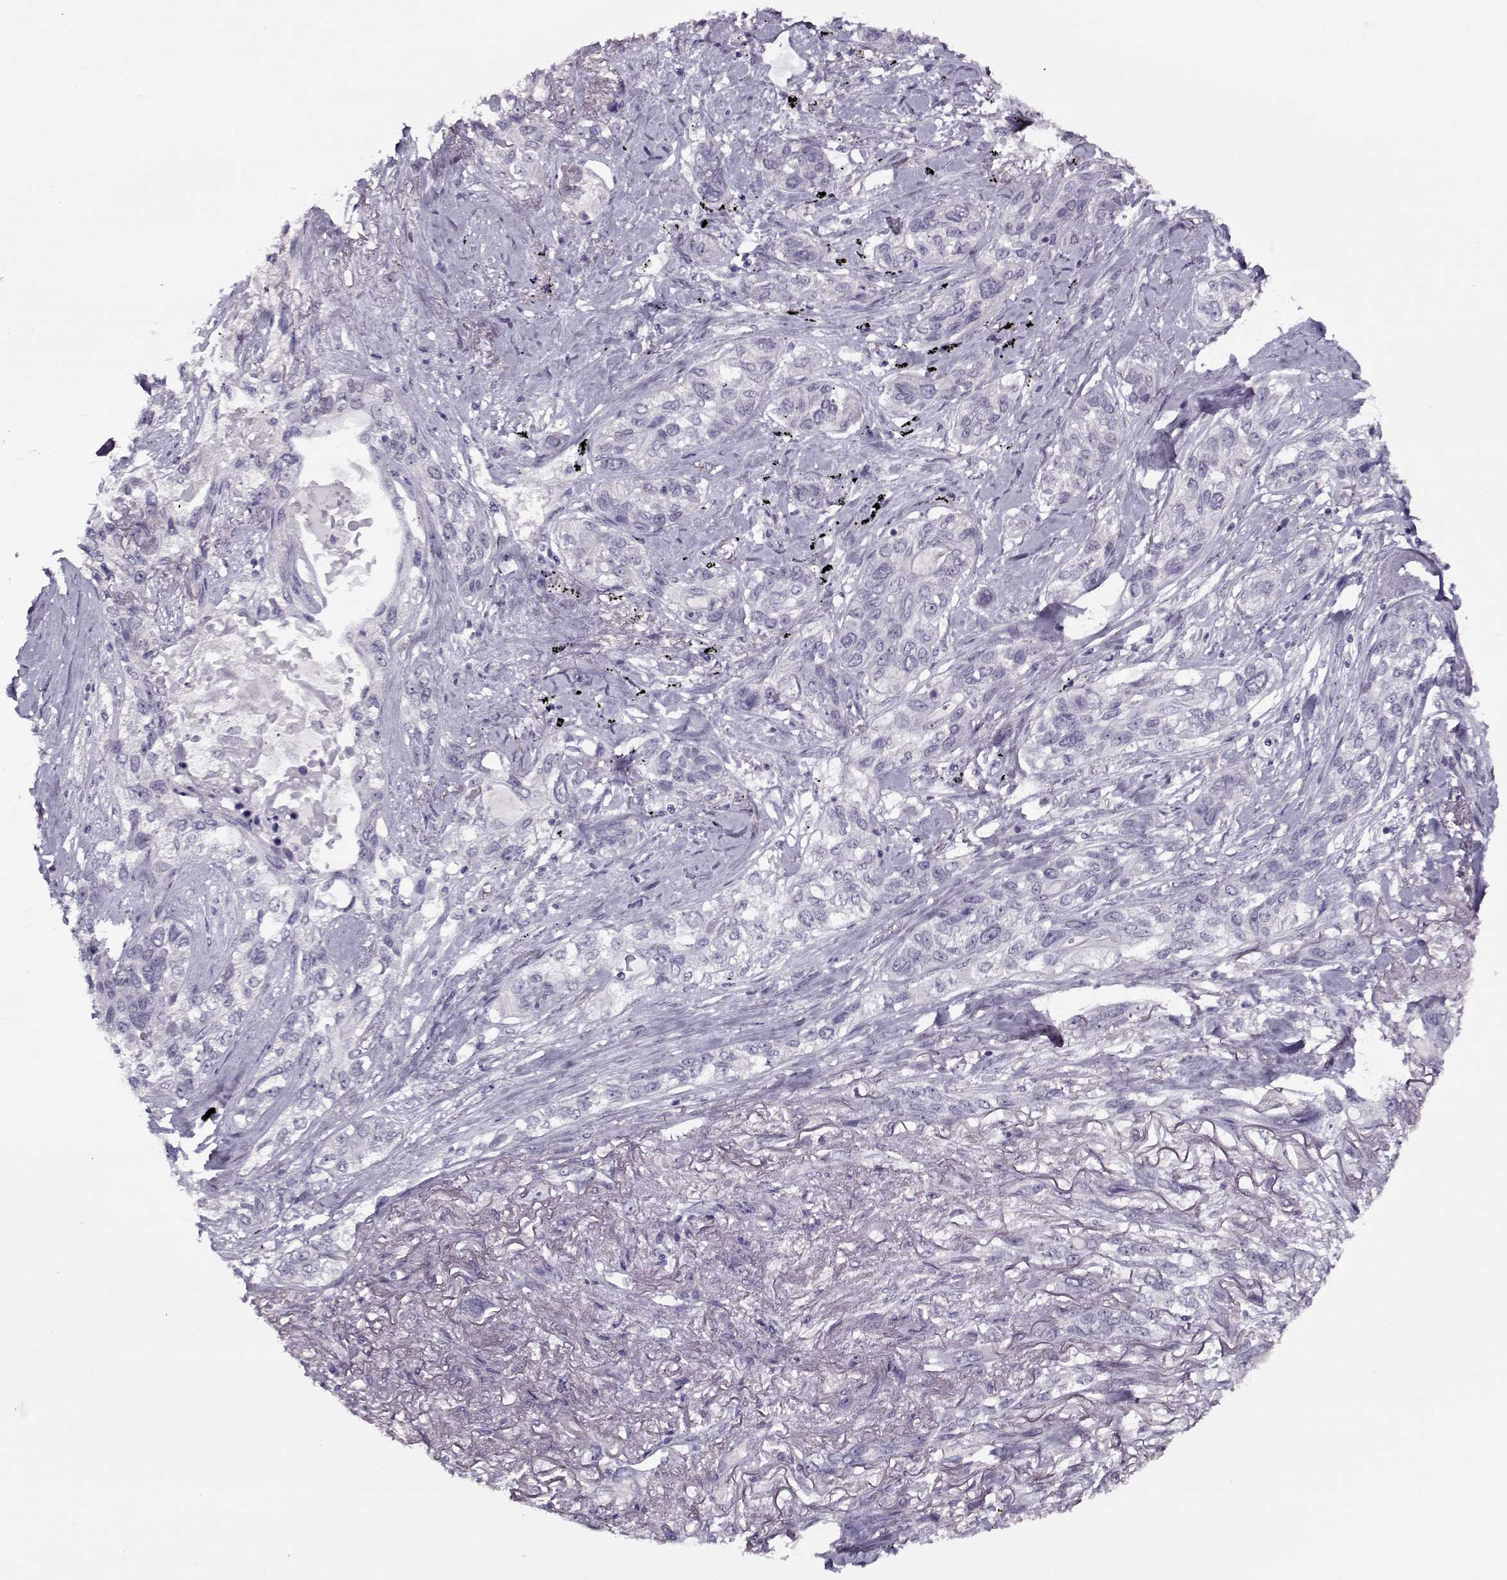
{"staining": {"intensity": "negative", "quantity": "none", "location": "none"}, "tissue": "lung cancer", "cell_type": "Tumor cells", "image_type": "cancer", "snomed": [{"axis": "morphology", "description": "Squamous cell carcinoma, NOS"}, {"axis": "topography", "description": "Lung"}], "caption": "IHC micrograph of neoplastic tissue: human lung cancer stained with DAB reveals no significant protein staining in tumor cells.", "gene": "CIBAR1", "patient": {"sex": "female", "age": 70}}